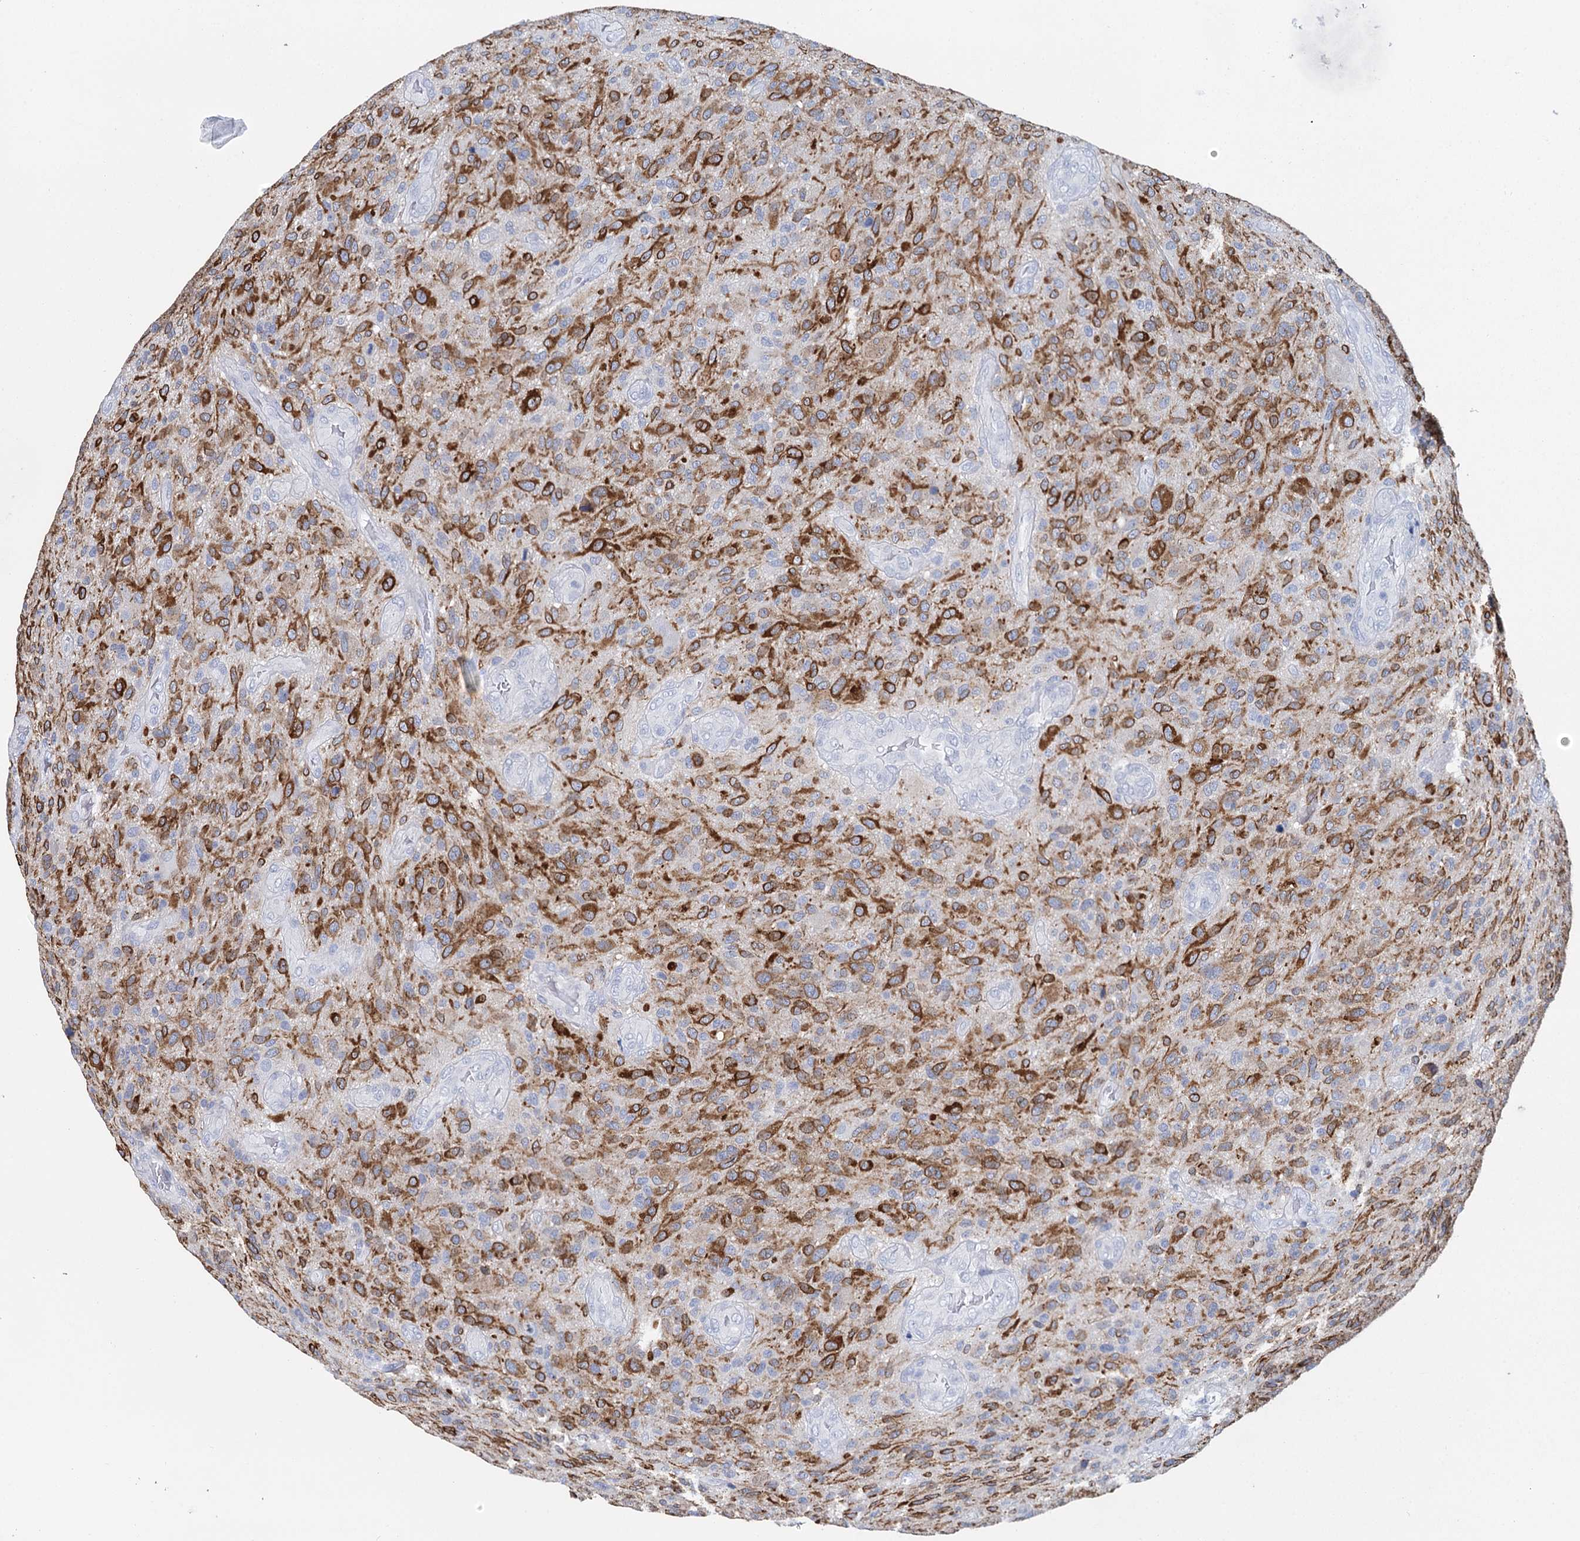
{"staining": {"intensity": "moderate", "quantity": "25%-75%", "location": "cytoplasmic/membranous"}, "tissue": "glioma", "cell_type": "Tumor cells", "image_type": "cancer", "snomed": [{"axis": "morphology", "description": "Glioma, malignant, High grade"}, {"axis": "topography", "description": "Brain"}], "caption": "Immunohistochemistry staining of glioma, which demonstrates medium levels of moderate cytoplasmic/membranous expression in about 25%-75% of tumor cells indicating moderate cytoplasmic/membranous protein staining. The staining was performed using DAB (3,3'-diaminobenzidine) (brown) for protein detection and nuclei were counterstained in hematoxylin (blue).", "gene": "METTL7B", "patient": {"sex": "male", "age": 47}}